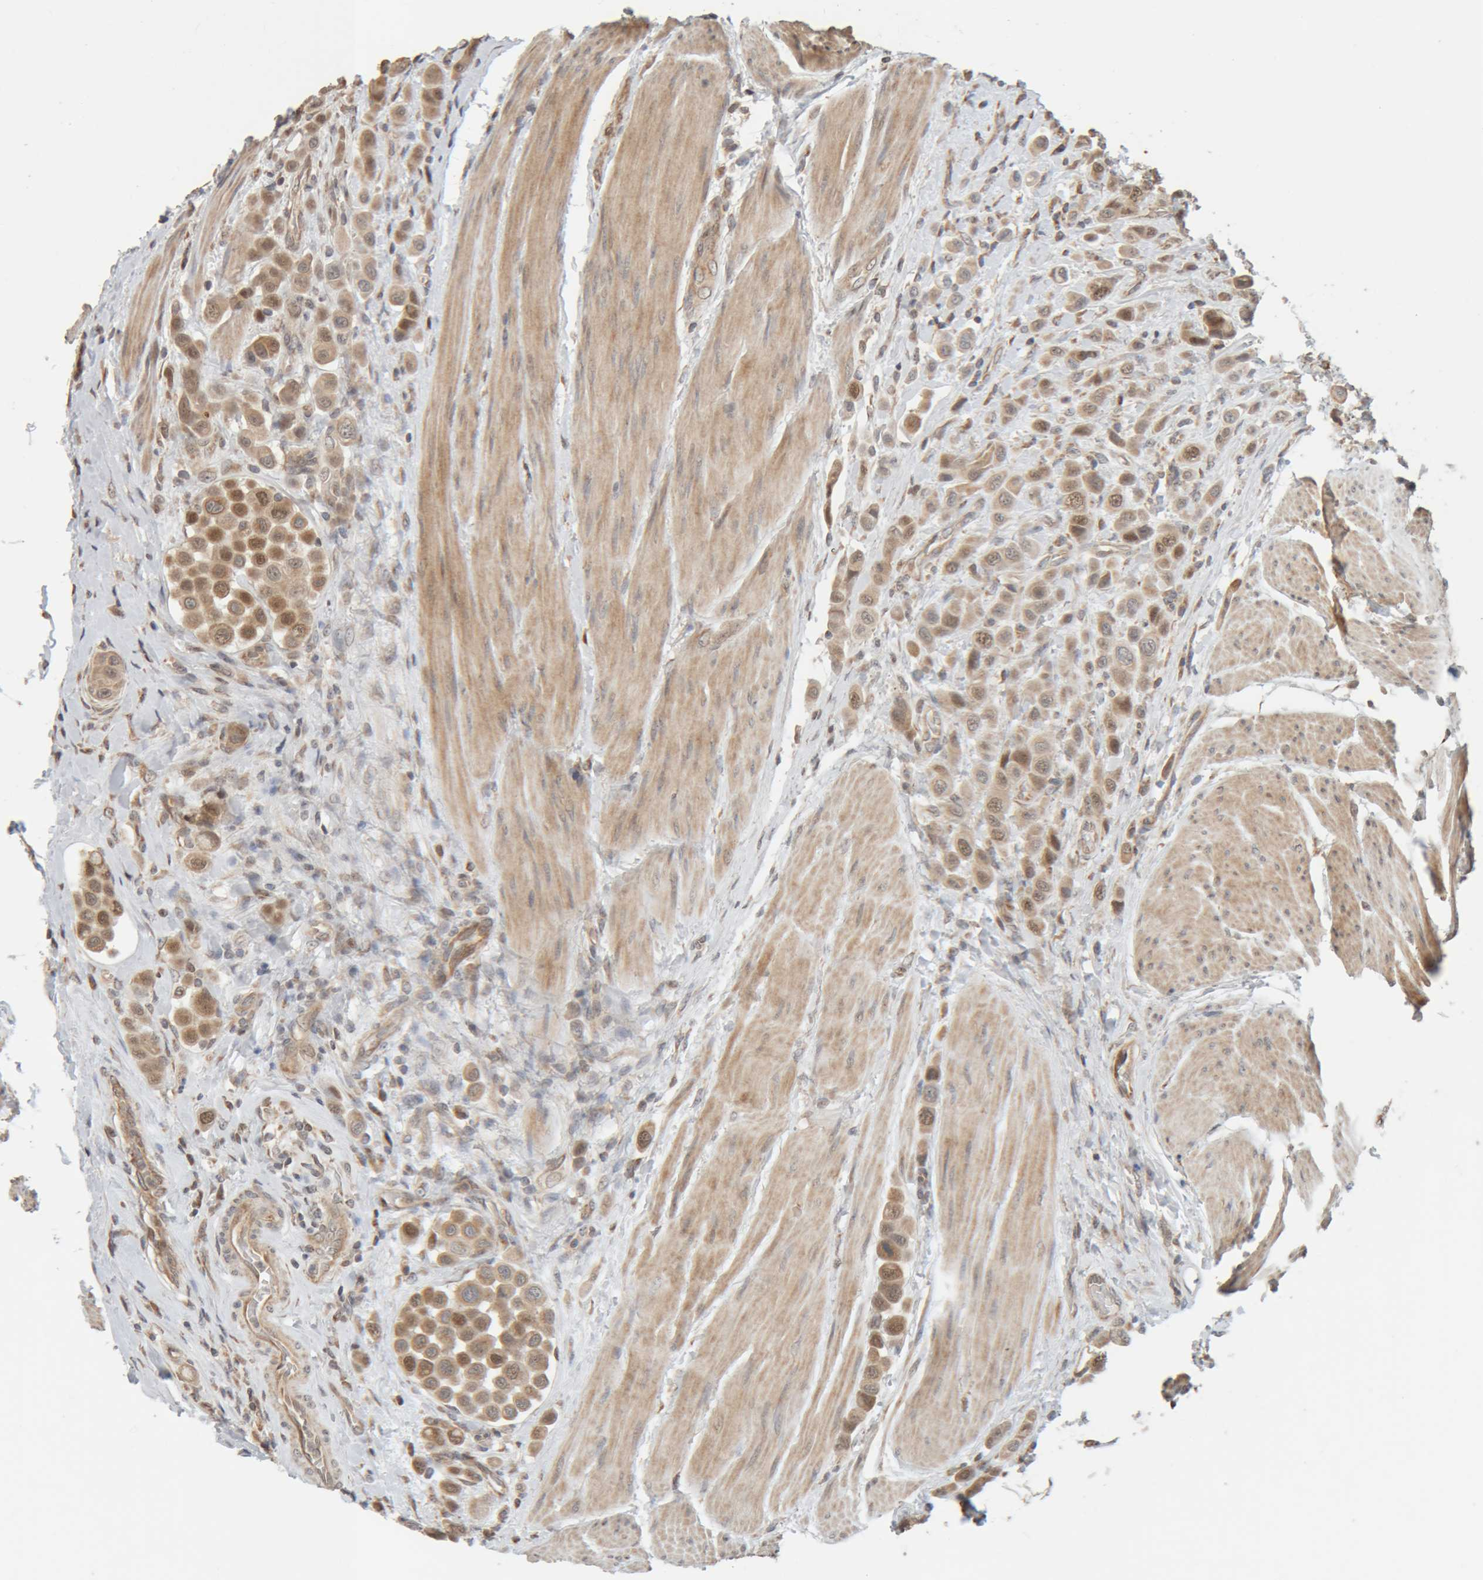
{"staining": {"intensity": "moderate", "quantity": ">75%", "location": "cytoplasmic/membranous,nuclear"}, "tissue": "urothelial cancer", "cell_type": "Tumor cells", "image_type": "cancer", "snomed": [{"axis": "morphology", "description": "Urothelial carcinoma, High grade"}, {"axis": "topography", "description": "Urinary bladder"}], "caption": "This image demonstrates immunohistochemistry staining of human high-grade urothelial carcinoma, with medium moderate cytoplasmic/membranous and nuclear staining in approximately >75% of tumor cells.", "gene": "GINS4", "patient": {"sex": "male", "age": 50}}